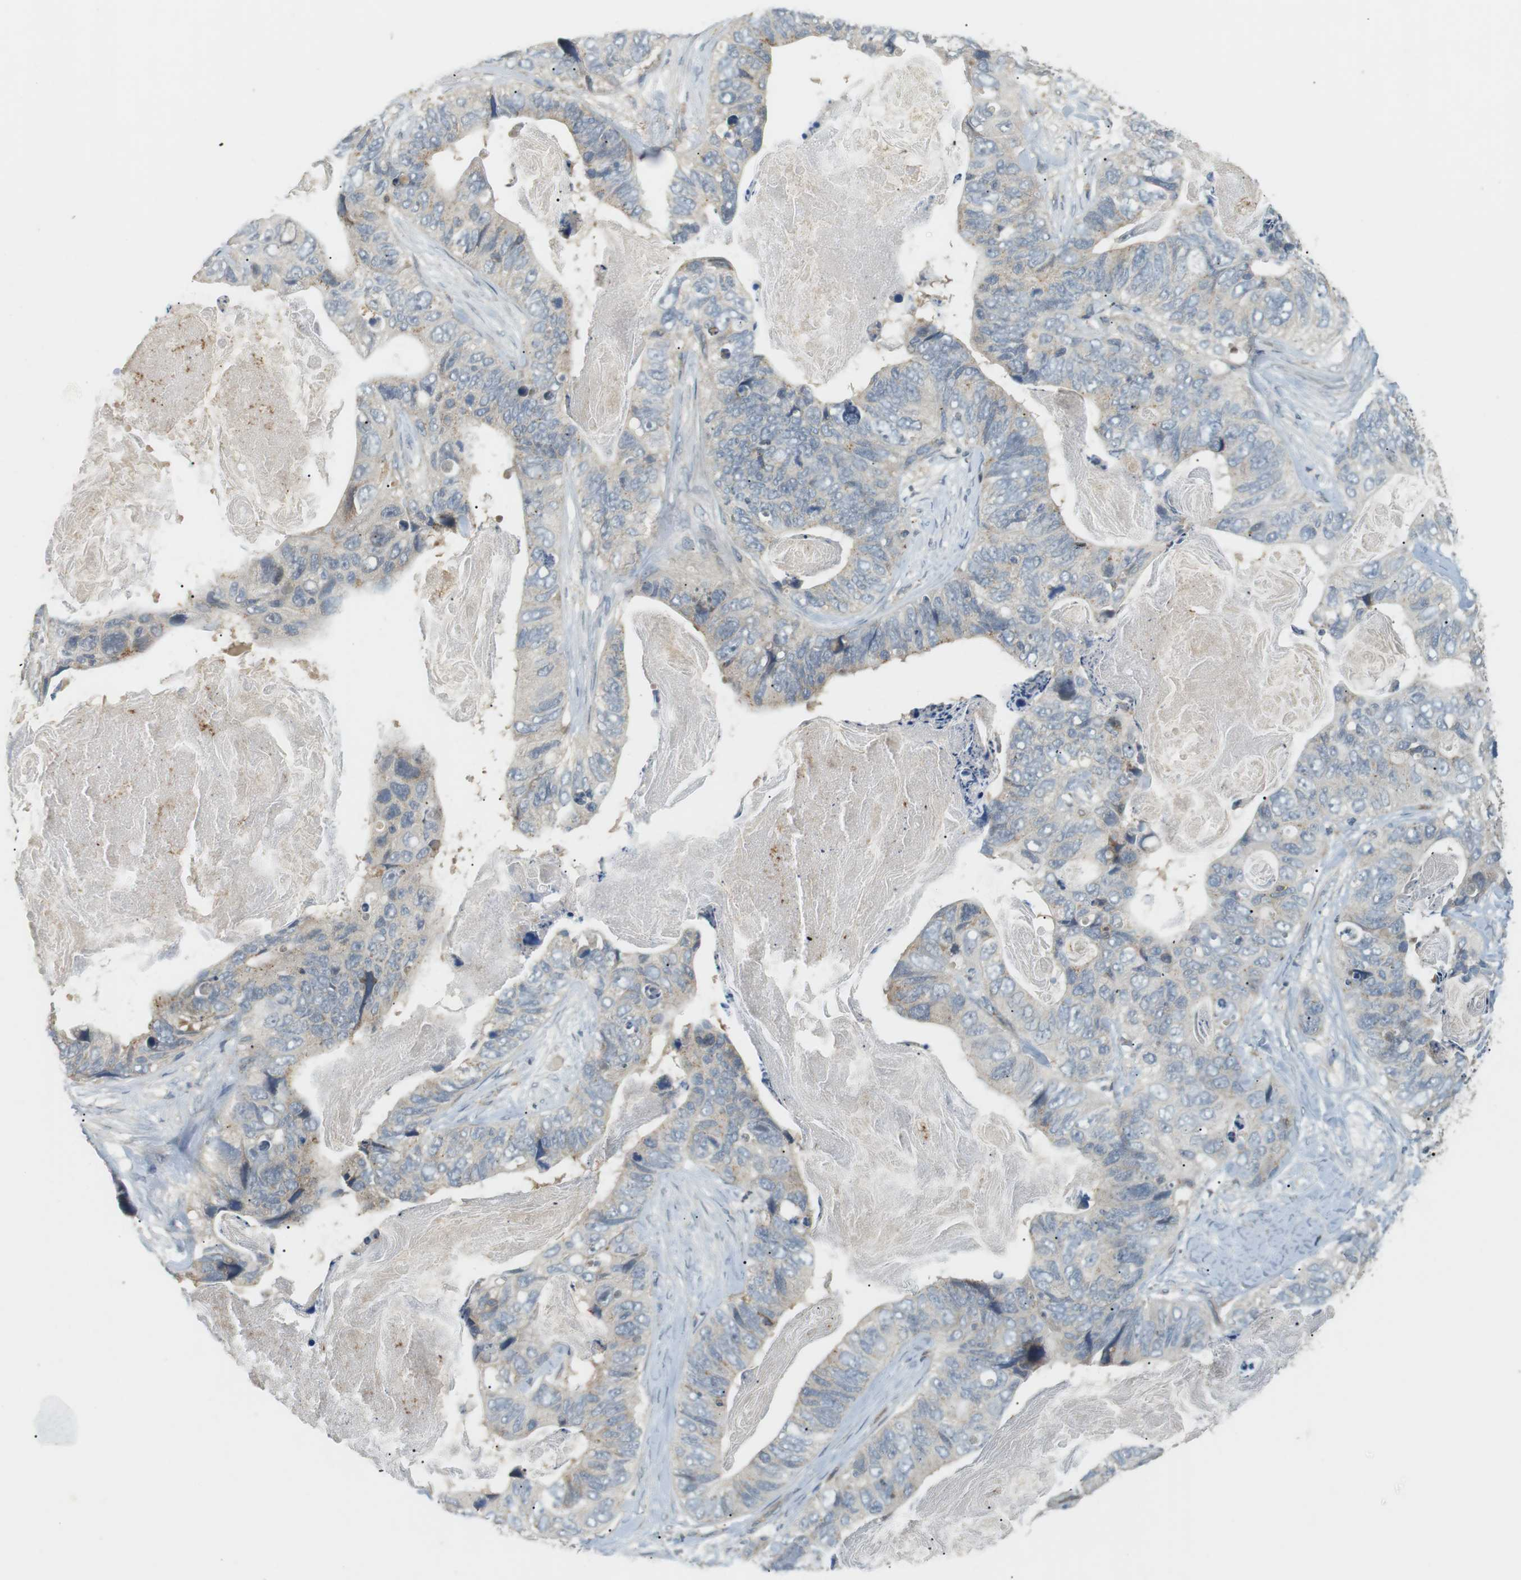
{"staining": {"intensity": "weak", "quantity": "<25%", "location": "cytoplasmic/membranous"}, "tissue": "stomach cancer", "cell_type": "Tumor cells", "image_type": "cancer", "snomed": [{"axis": "morphology", "description": "Adenocarcinoma, NOS"}, {"axis": "topography", "description": "Stomach"}], "caption": "Protein analysis of stomach adenocarcinoma displays no significant expression in tumor cells.", "gene": "P2RY1", "patient": {"sex": "female", "age": 89}}